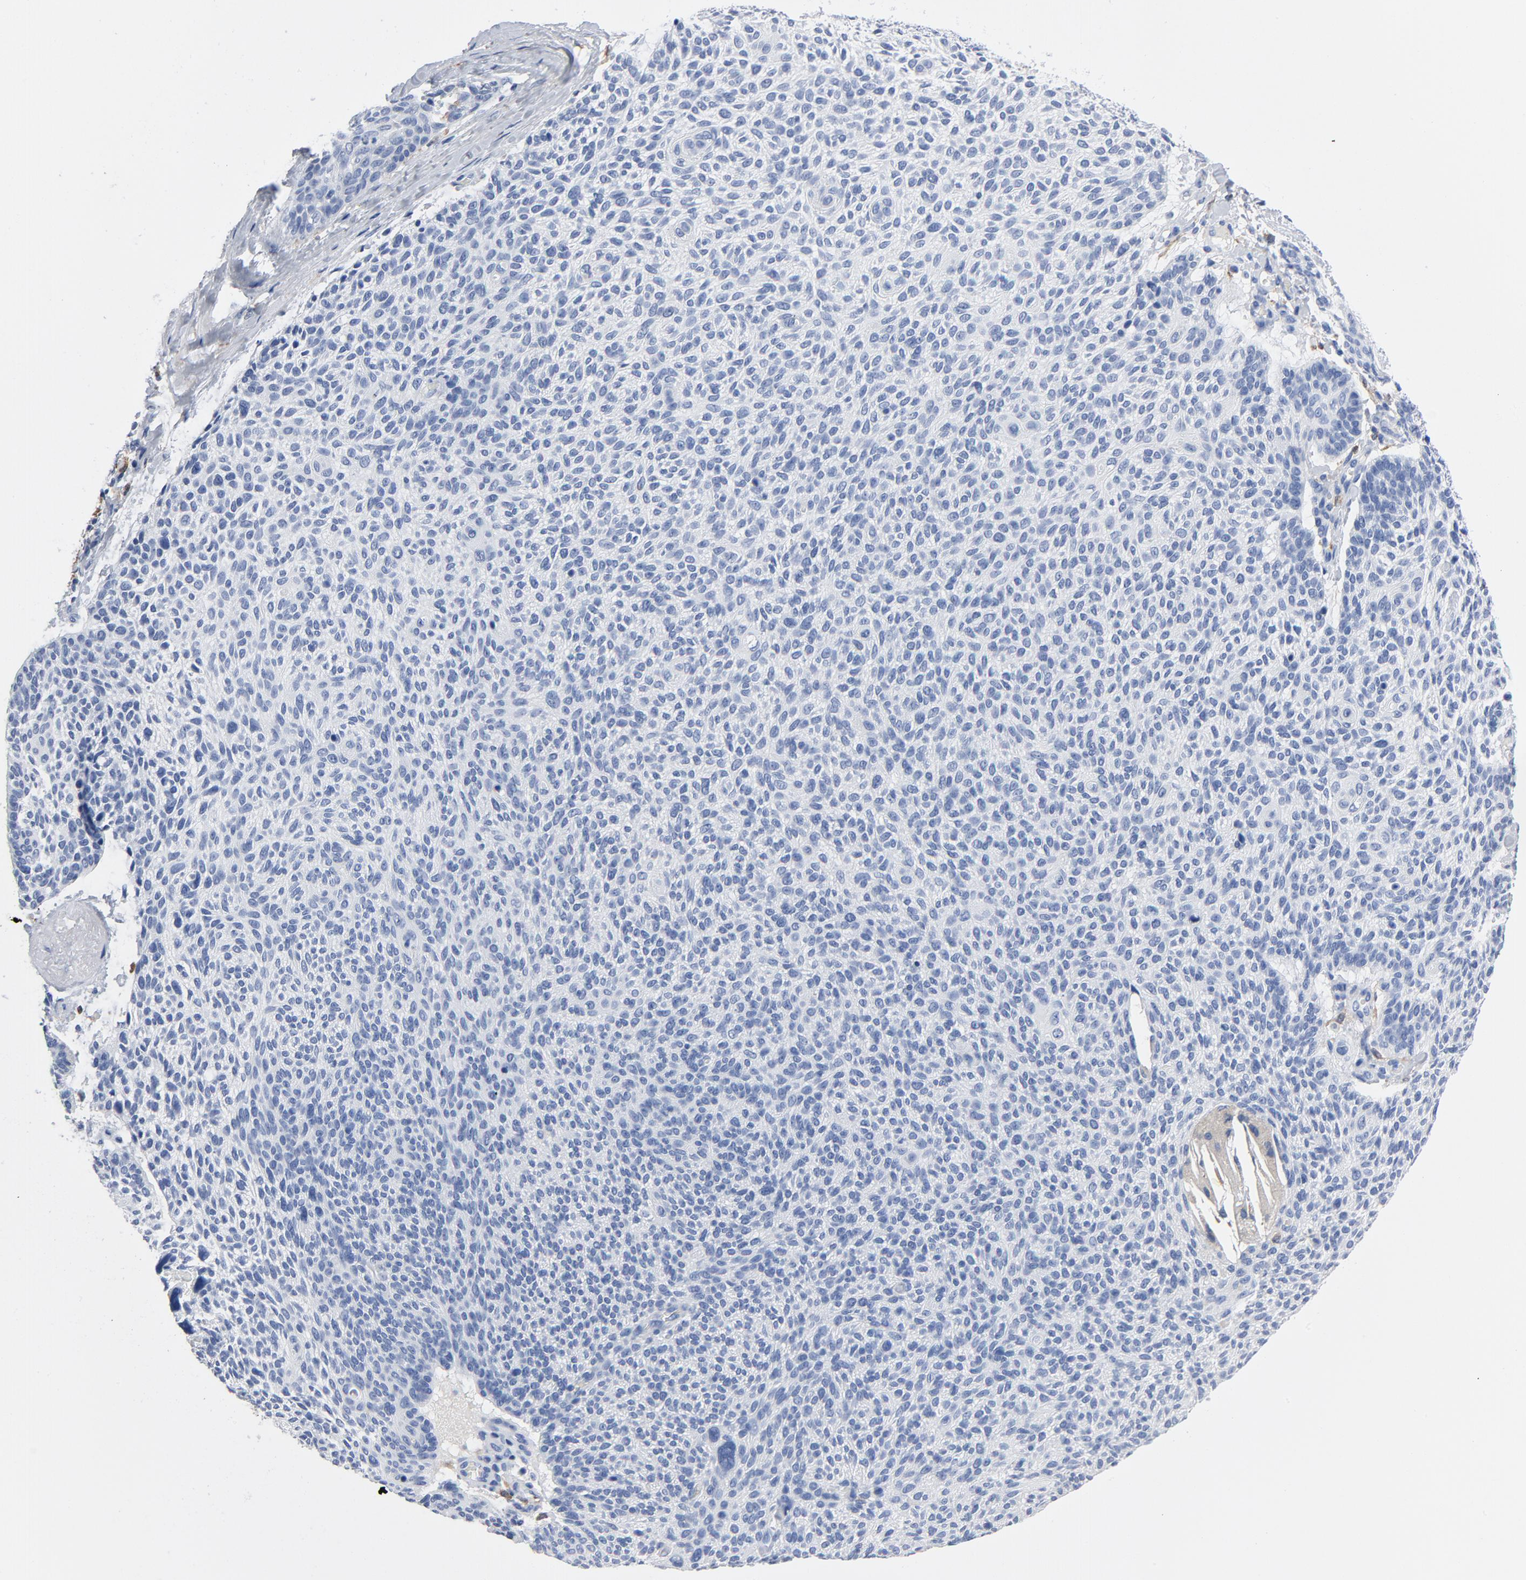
{"staining": {"intensity": "negative", "quantity": "none", "location": "none"}, "tissue": "skin cancer", "cell_type": "Tumor cells", "image_type": "cancer", "snomed": [{"axis": "morphology", "description": "Normal tissue, NOS"}, {"axis": "morphology", "description": "Basal cell carcinoma"}, {"axis": "topography", "description": "Skin"}], "caption": "A micrograph of skin cancer stained for a protein exhibits no brown staining in tumor cells. Nuclei are stained in blue.", "gene": "NCF1", "patient": {"sex": "female", "age": 70}}